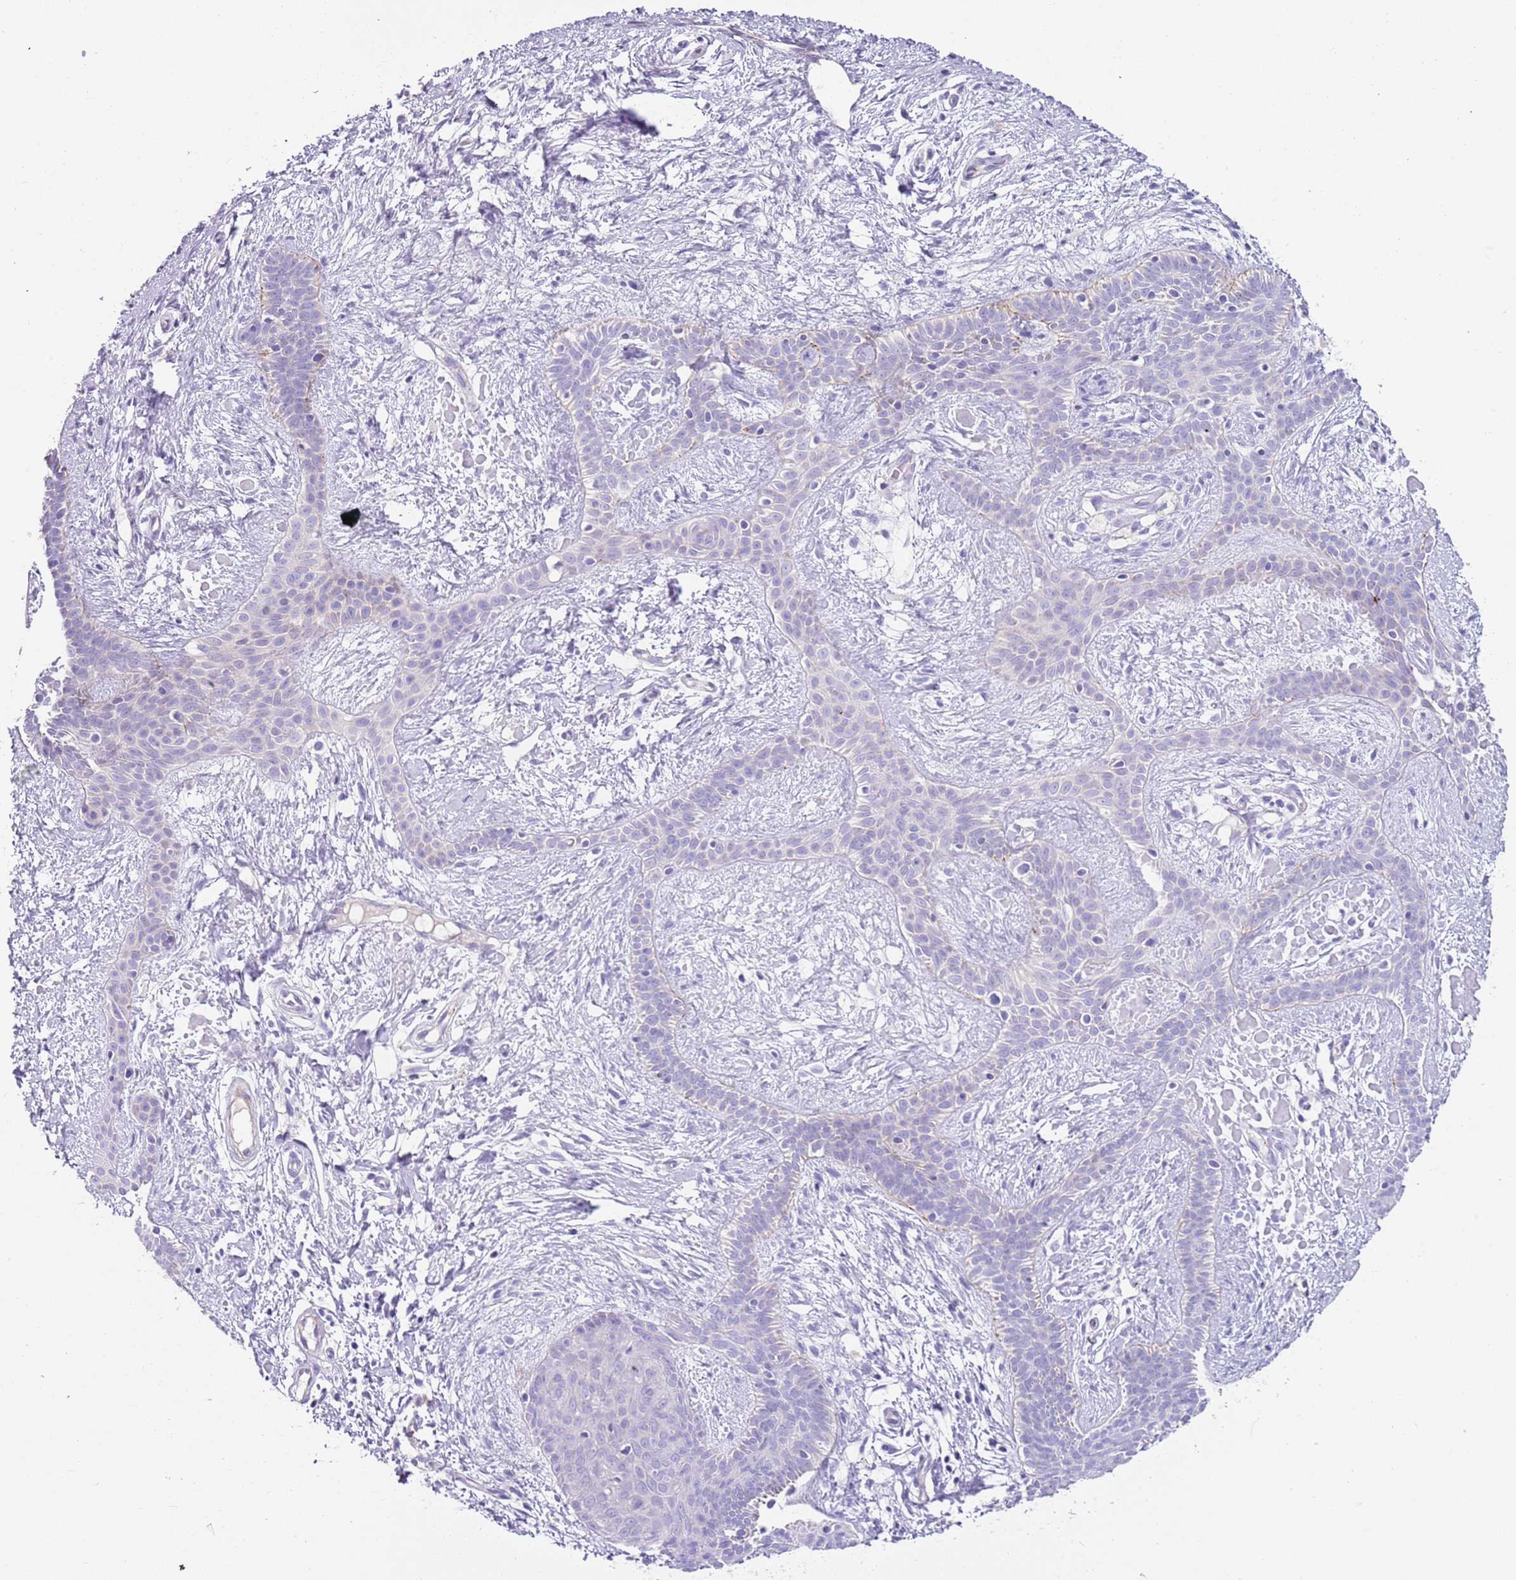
{"staining": {"intensity": "negative", "quantity": "none", "location": "none"}, "tissue": "skin cancer", "cell_type": "Tumor cells", "image_type": "cancer", "snomed": [{"axis": "morphology", "description": "Basal cell carcinoma"}, {"axis": "topography", "description": "Skin"}], "caption": "Tumor cells are negative for protein expression in human basal cell carcinoma (skin).", "gene": "LRRN3", "patient": {"sex": "male", "age": 78}}